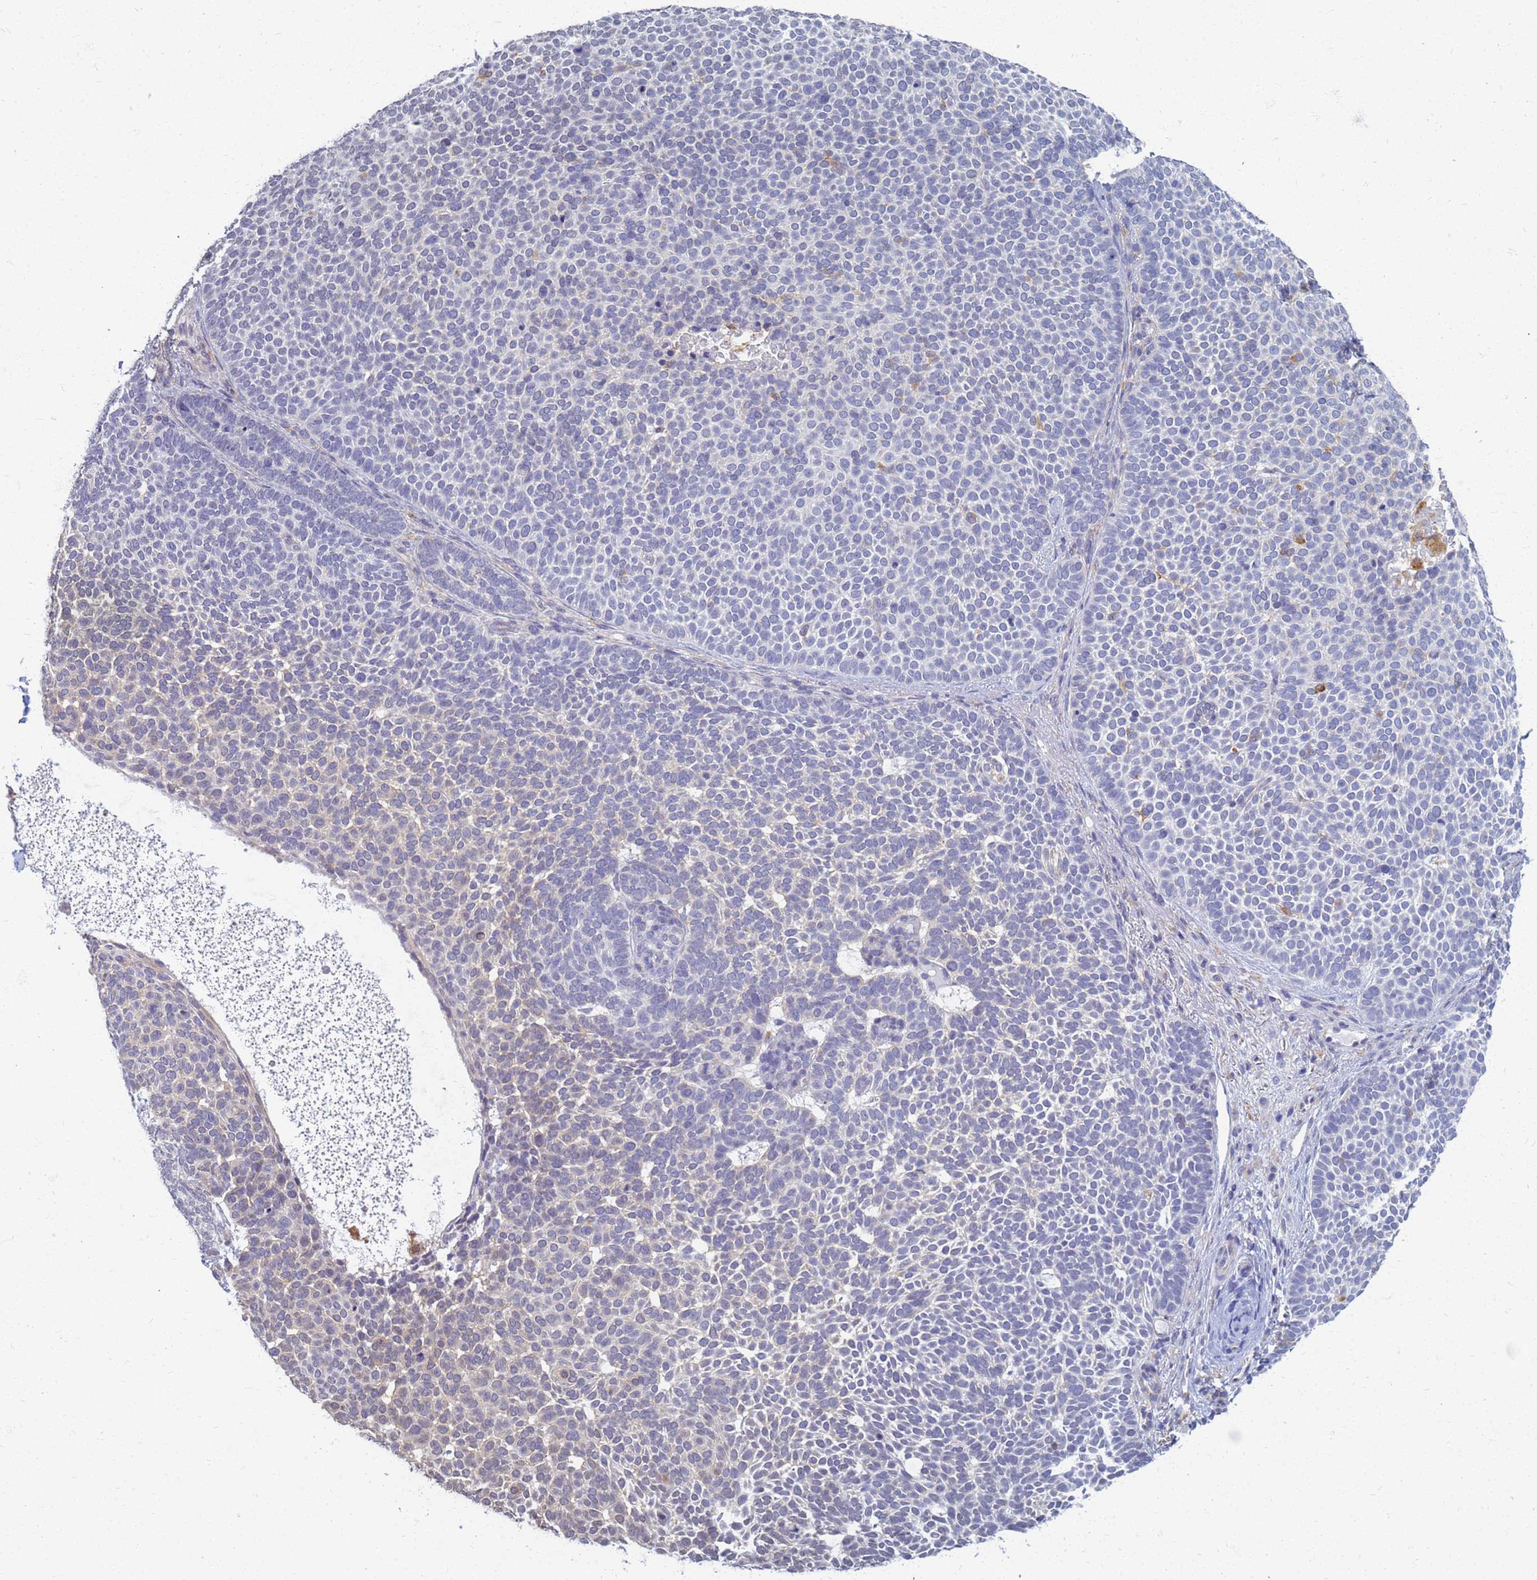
{"staining": {"intensity": "negative", "quantity": "none", "location": "none"}, "tissue": "skin cancer", "cell_type": "Tumor cells", "image_type": "cancer", "snomed": [{"axis": "morphology", "description": "Basal cell carcinoma"}, {"axis": "topography", "description": "Skin"}], "caption": "IHC image of skin basal cell carcinoma stained for a protein (brown), which exhibits no expression in tumor cells.", "gene": "ATP6V1E1", "patient": {"sex": "female", "age": 77}}